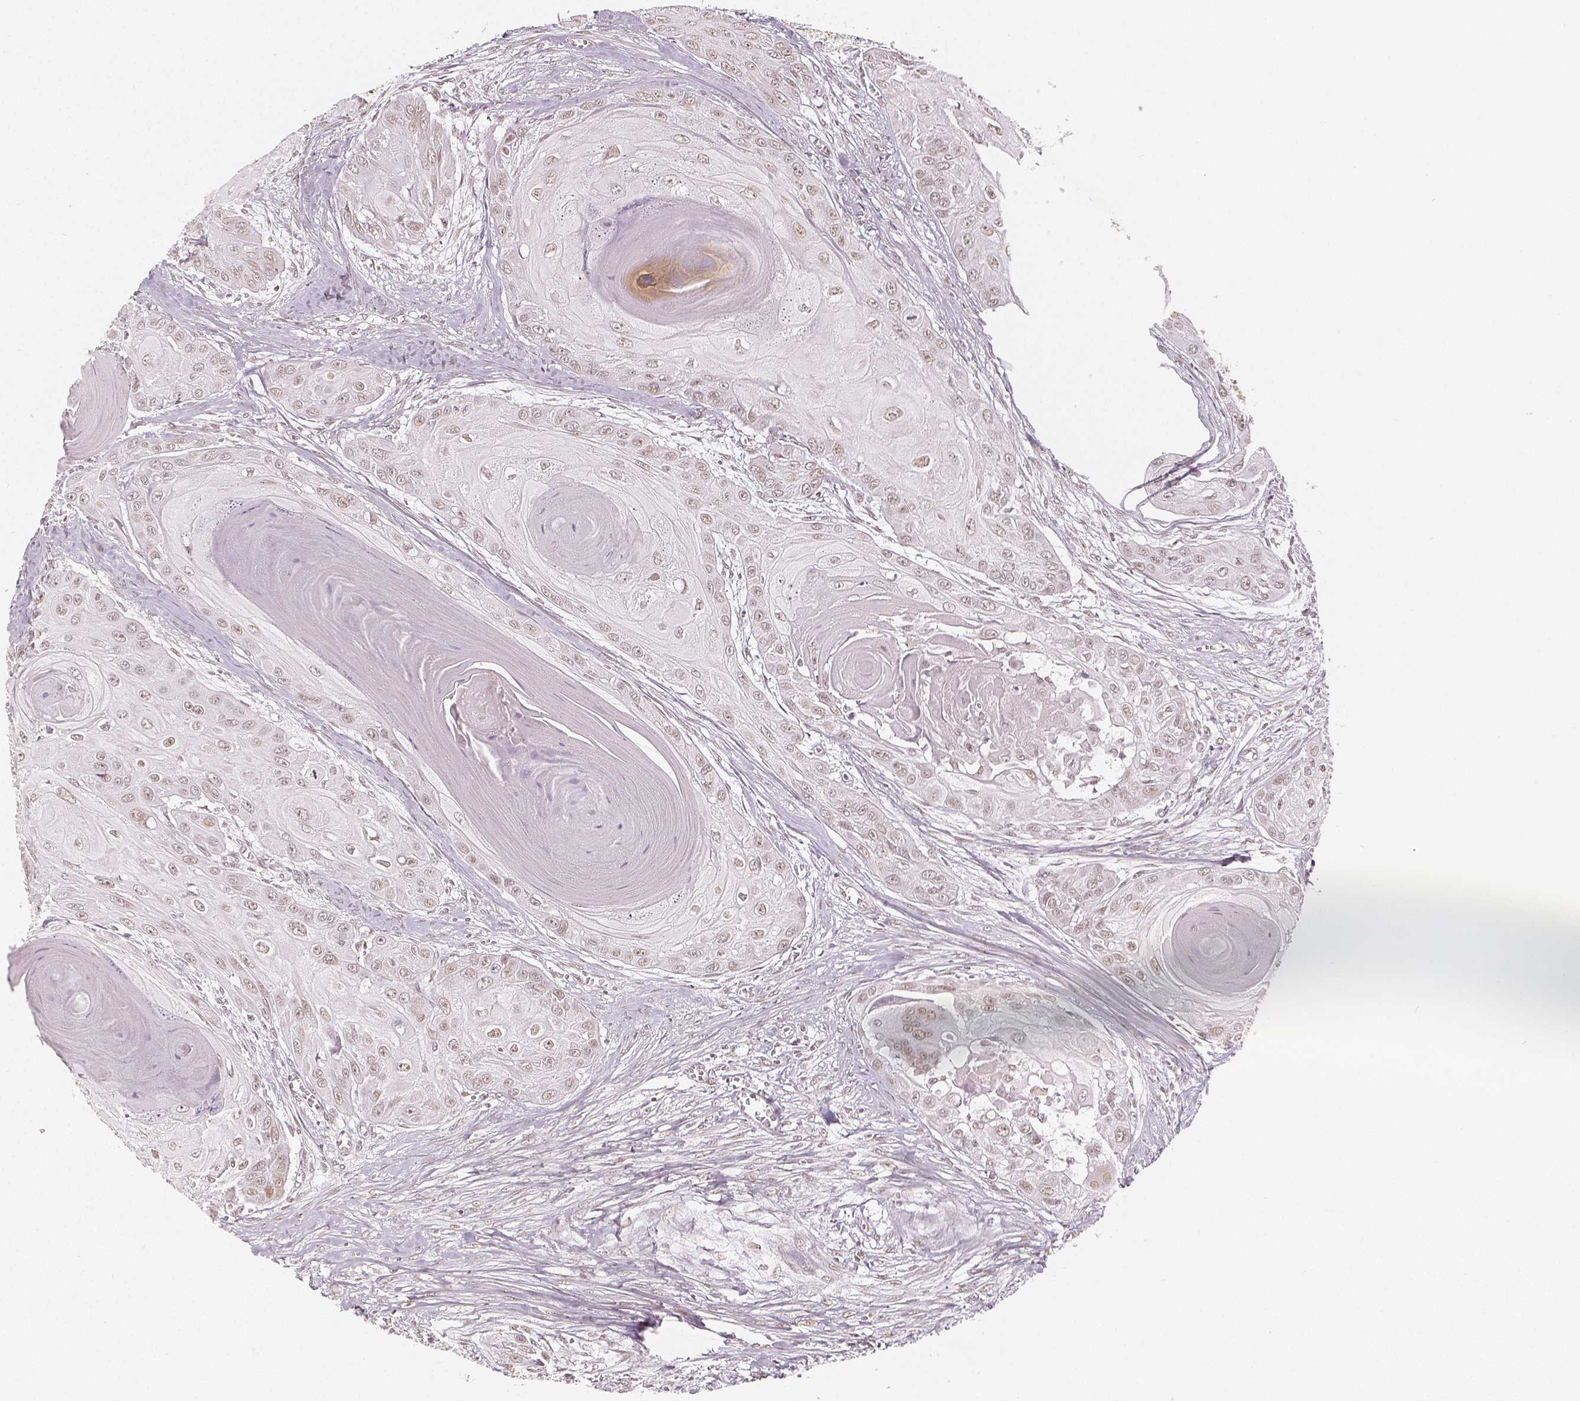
{"staining": {"intensity": "weak", "quantity": "25%-75%", "location": "nuclear"}, "tissue": "head and neck cancer", "cell_type": "Tumor cells", "image_type": "cancer", "snomed": [{"axis": "morphology", "description": "Squamous cell carcinoma, NOS"}, {"axis": "topography", "description": "Oral tissue"}, {"axis": "topography", "description": "Head-Neck"}], "caption": "DAB immunohistochemical staining of head and neck cancer (squamous cell carcinoma) demonstrates weak nuclear protein positivity in about 25%-75% of tumor cells. Immunohistochemistry stains the protein in brown and the nuclei are stained blue.", "gene": "KDM5B", "patient": {"sex": "male", "age": 71}}